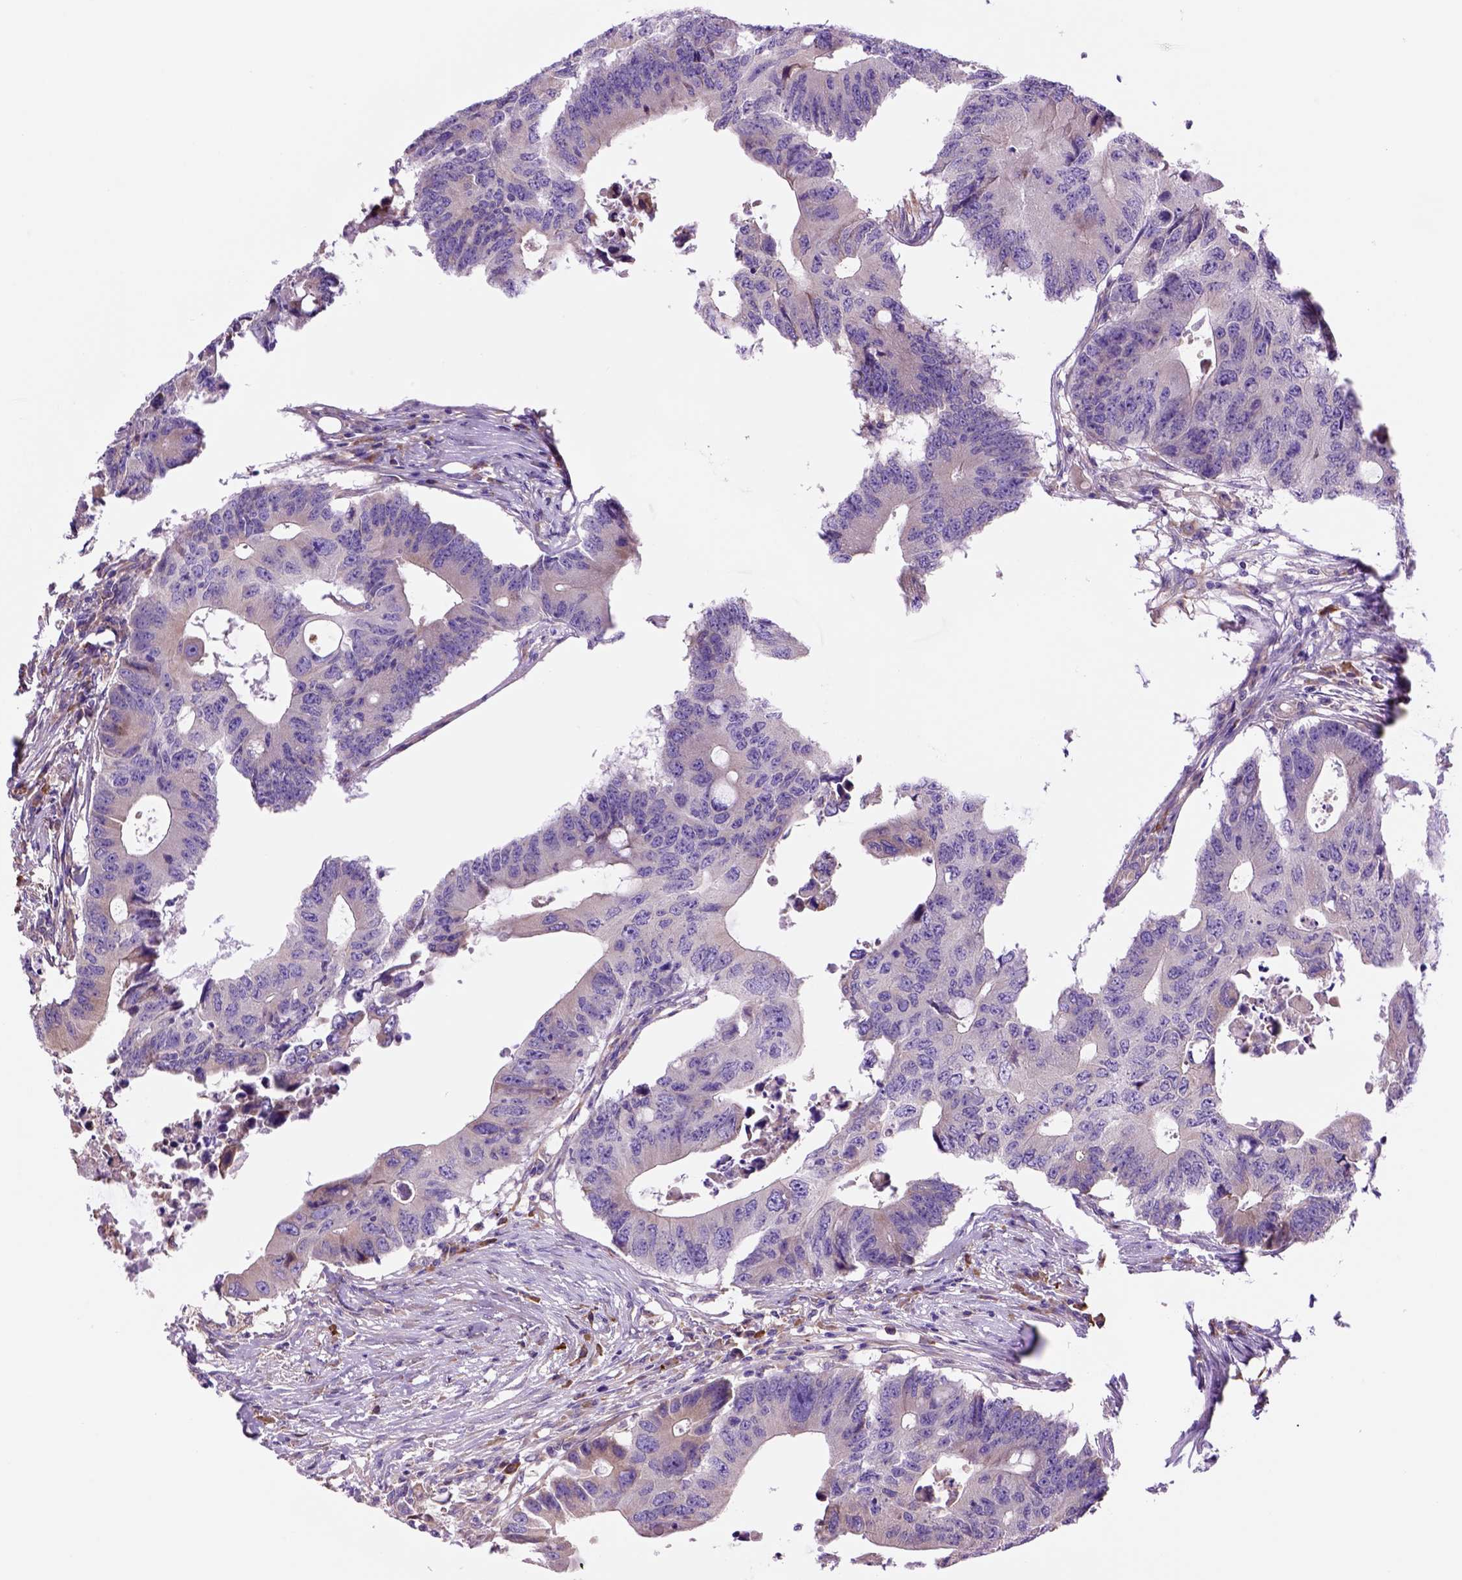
{"staining": {"intensity": "weak", "quantity": "25%-75%", "location": "cytoplasmic/membranous"}, "tissue": "colorectal cancer", "cell_type": "Tumor cells", "image_type": "cancer", "snomed": [{"axis": "morphology", "description": "Adenocarcinoma, NOS"}, {"axis": "topography", "description": "Colon"}], "caption": "Colorectal cancer stained with DAB (3,3'-diaminobenzidine) IHC exhibits low levels of weak cytoplasmic/membranous expression in about 25%-75% of tumor cells.", "gene": "PIAS3", "patient": {"sex": "male", "age": 71}}